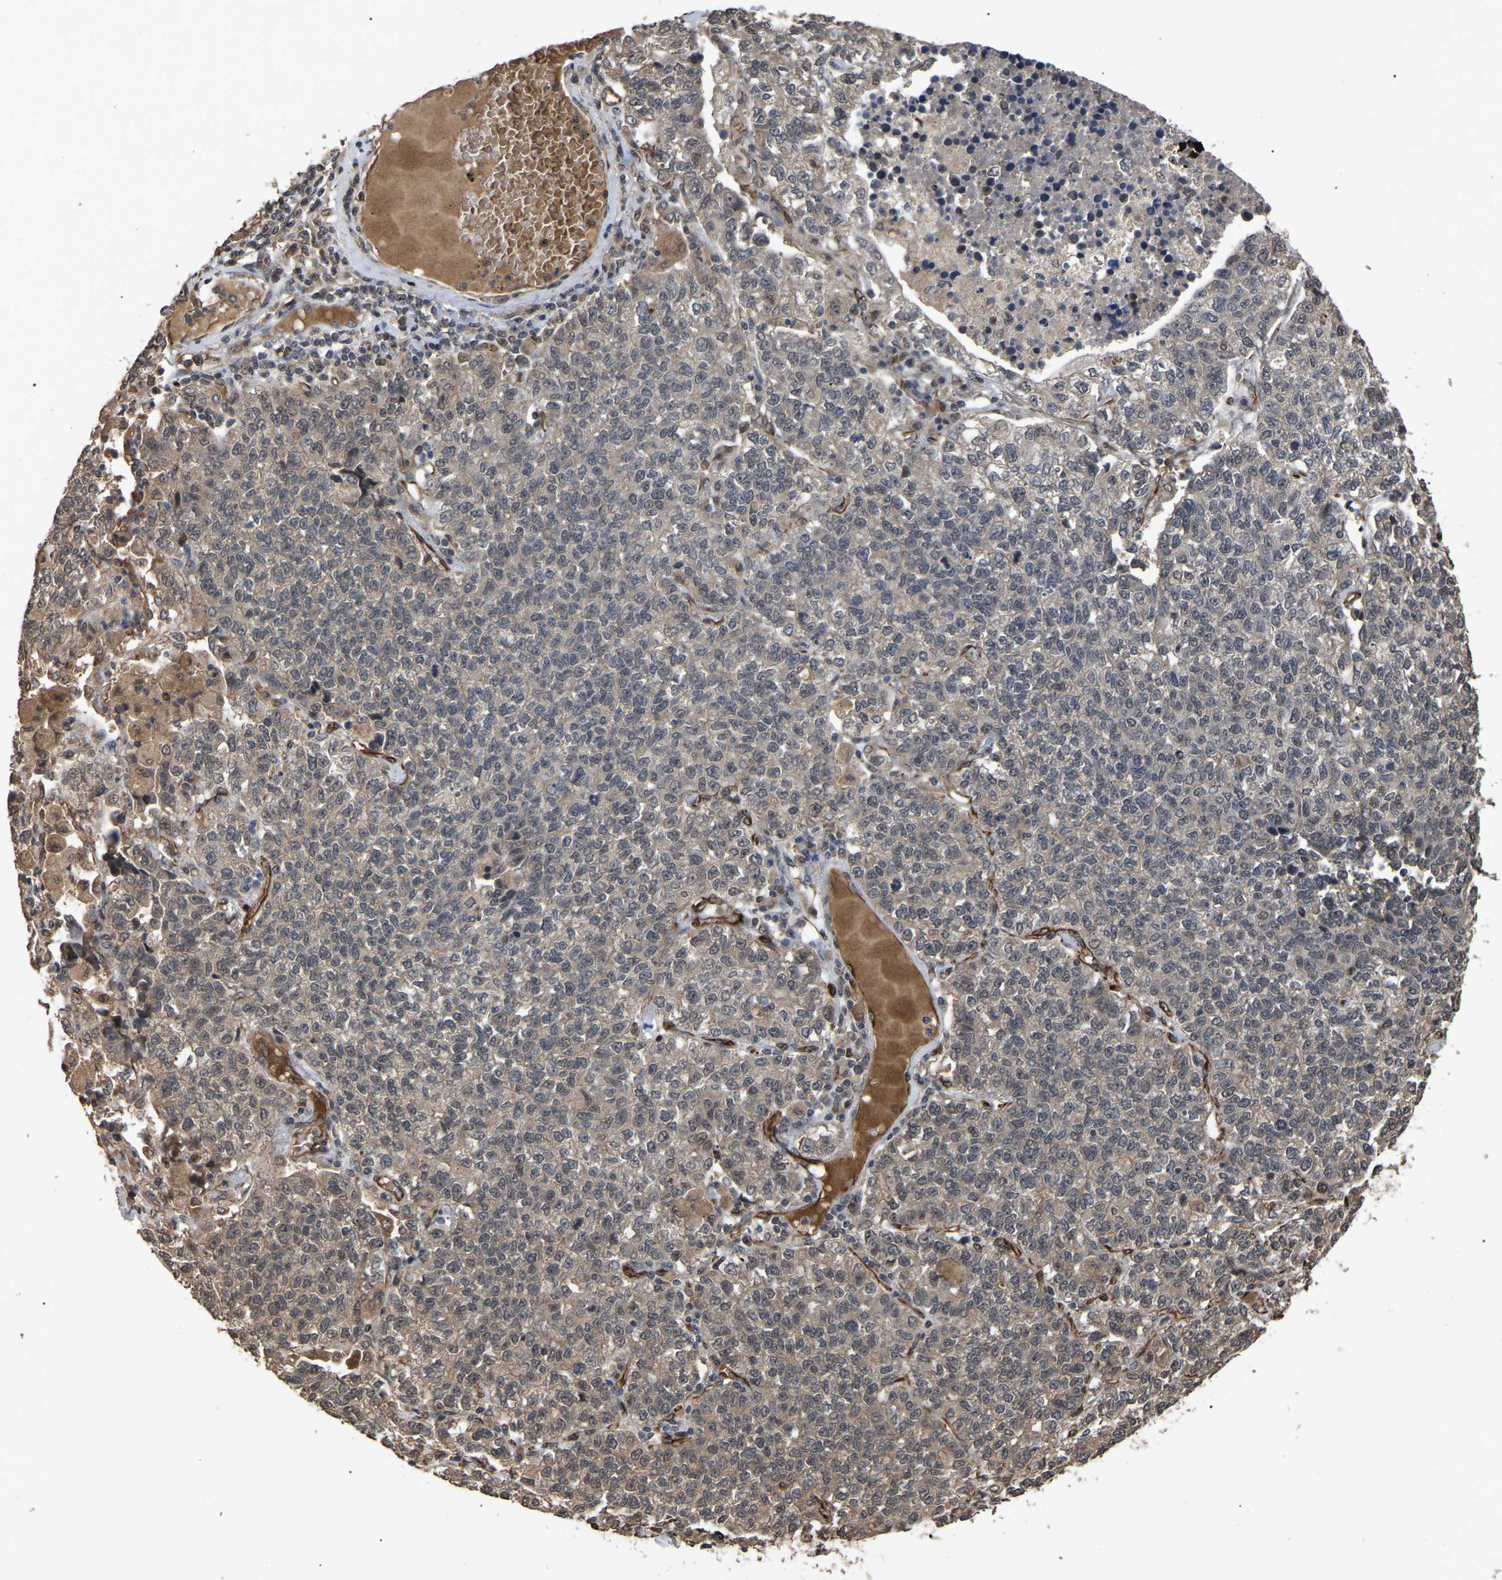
{"staining": {"intensity": "weak", "quantity": ">75%", "location": "cytoplasmic/membranous"}, "tissue": "lung cancer", "cell_type": "Tumor cells", "image_type": "cancer", "snomed": [{"axis": "morphology", "description": "Adenocarcinoma, NOS"}, {"axis": "topography", "description": "Lung"}], "caption": "Immunohistochemical staining of adenocarcinoma (lung) demonstrates weak cytoplasmic/membranous protein expression in about >75% of tumor cells.", "gene": "FAM161B", "patient": {"sex": "male", "age": 49}}